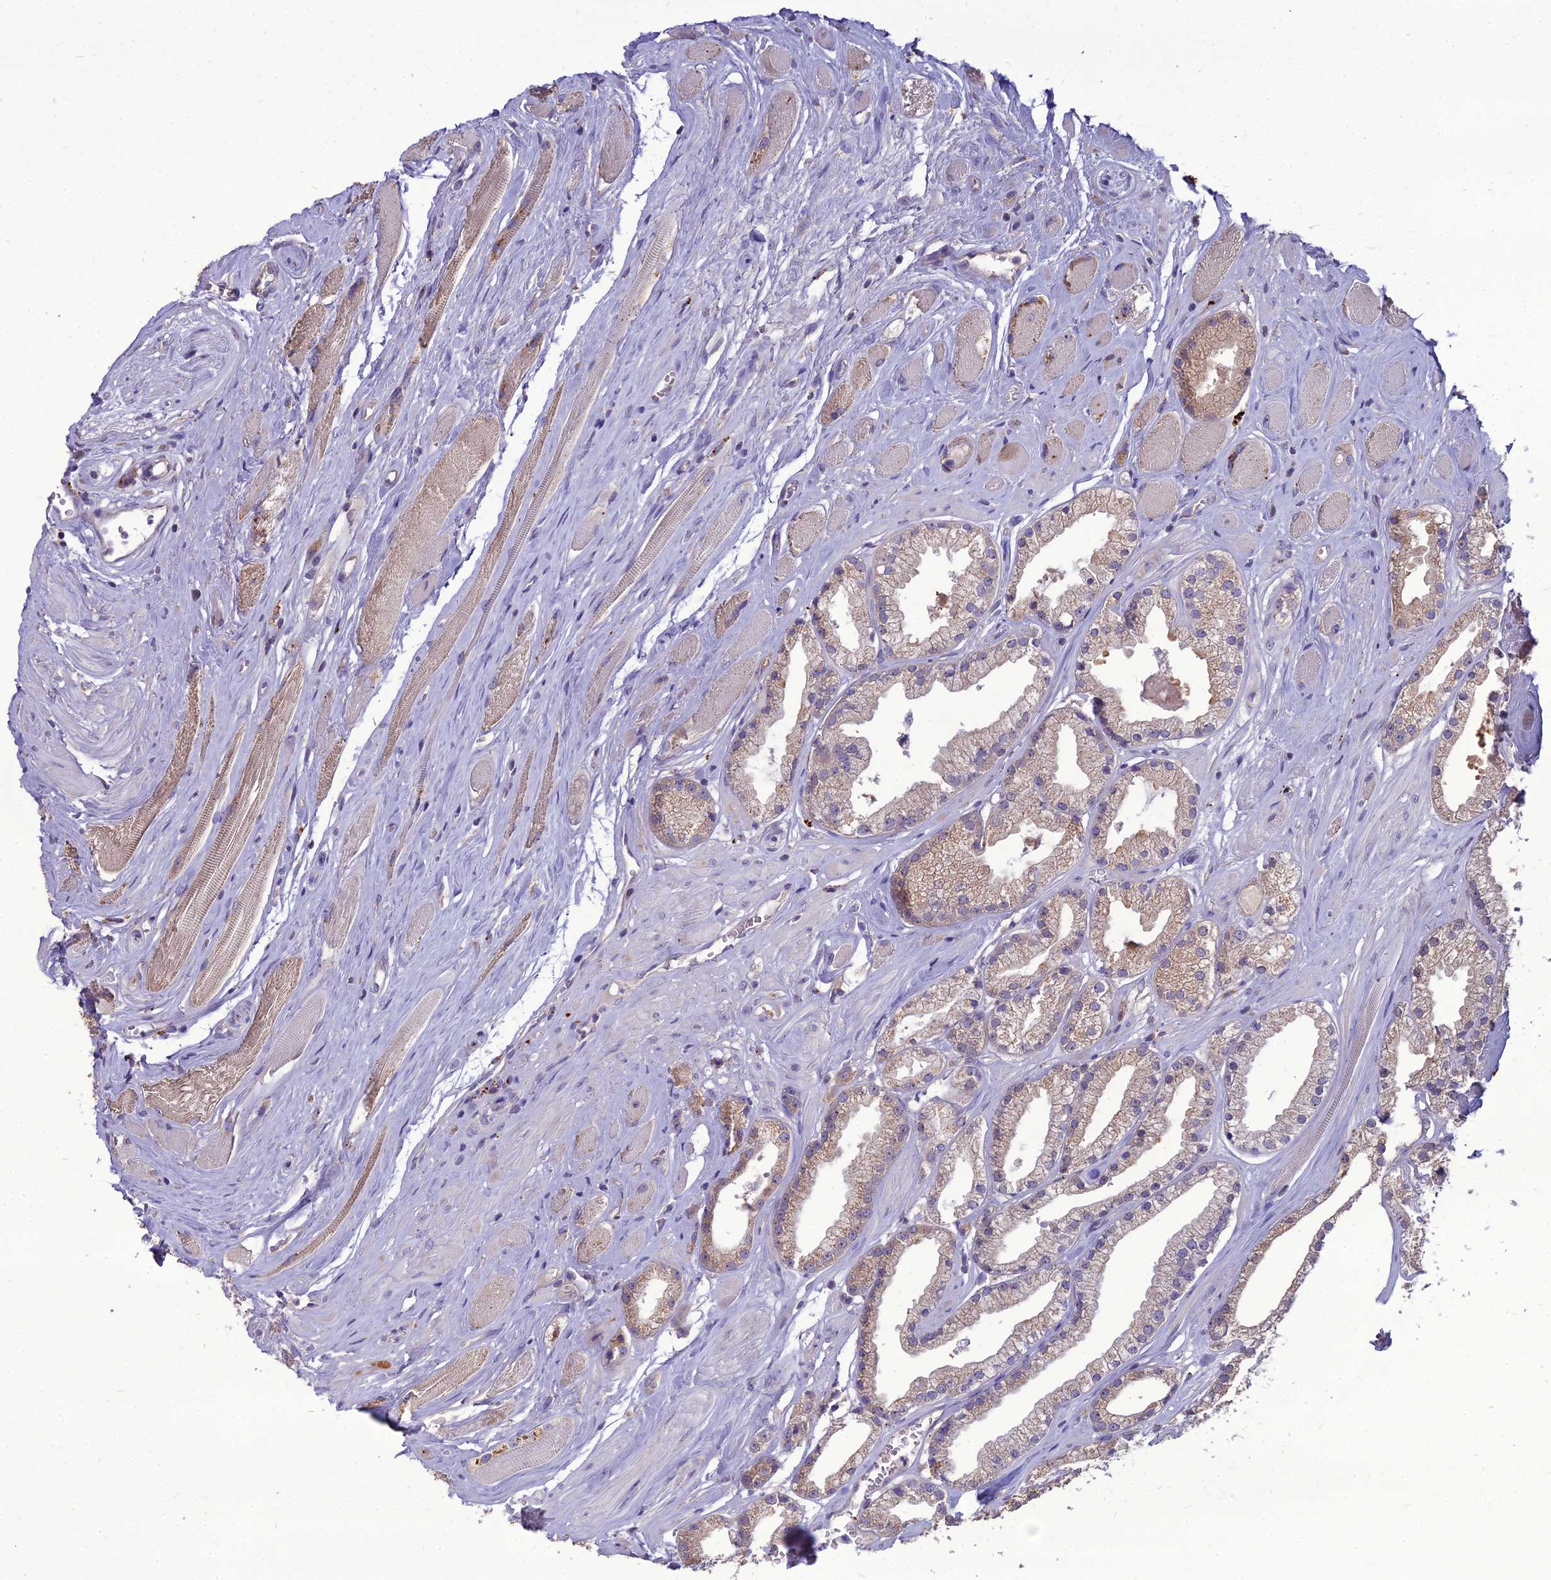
{"staining": {"intensity": "weak", "quantity": "25%-75%", "location": "cytoplasmic/membranous"}, "tissue": "prostate cancer", "cell_type": "Tumor cells", "image_type": "cancer", "snomed": [{"axis": "morphology", "description": "Adenocarcinoma, High grade"}, {"axis": "topography", "description": "Prostate"}], "caption": "Weak cytoplasmic/membranous staining for a protein is present in approximately 25%-75% of tumor cells of prostate adenocarcinoma (high-grade) using immunohistochemistry (IHC).", "gene": "PCED1B", "patient": {"sex": "male", "age": 67}}